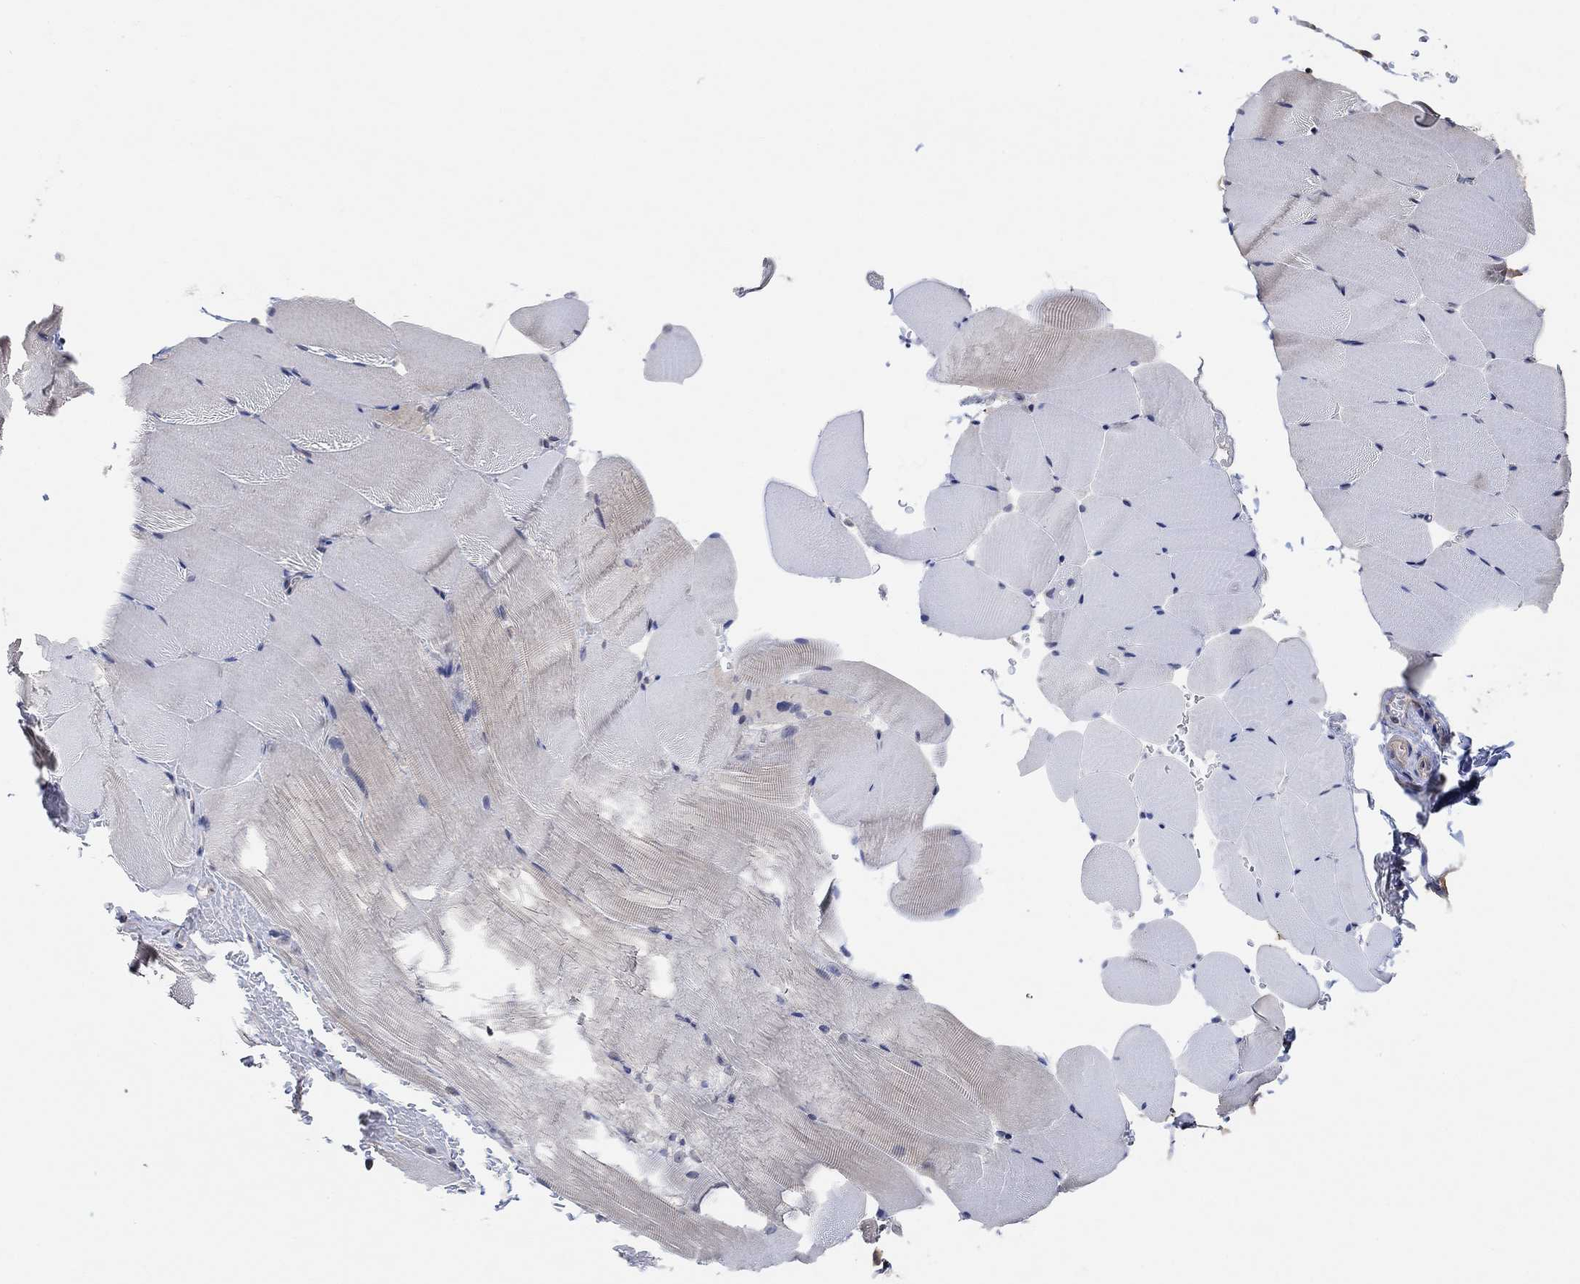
{"staining": {"intensity": "negative", "quantity": "none", "location": "none"}, "tissue": "skeletal muscle", "cell_type": "Myocytes", "image_type": "normal", "snomed": [{"axis": "morphology", "description": "Normal tissue, NOS"}, {"axis": "topography", "description": "Skeletal muscle"}], "caption": "Immunohistochemical staining of normal human skeletal muscle displays no significant expression in myocytes. Brightfield microscopy of immunohistochemistry (IHC) stained with DAB (brown) and hematoxylin (blue), captured at high magnification.", "gene": "UNC5B", "patient": {"sex": "female", "age": 37}}